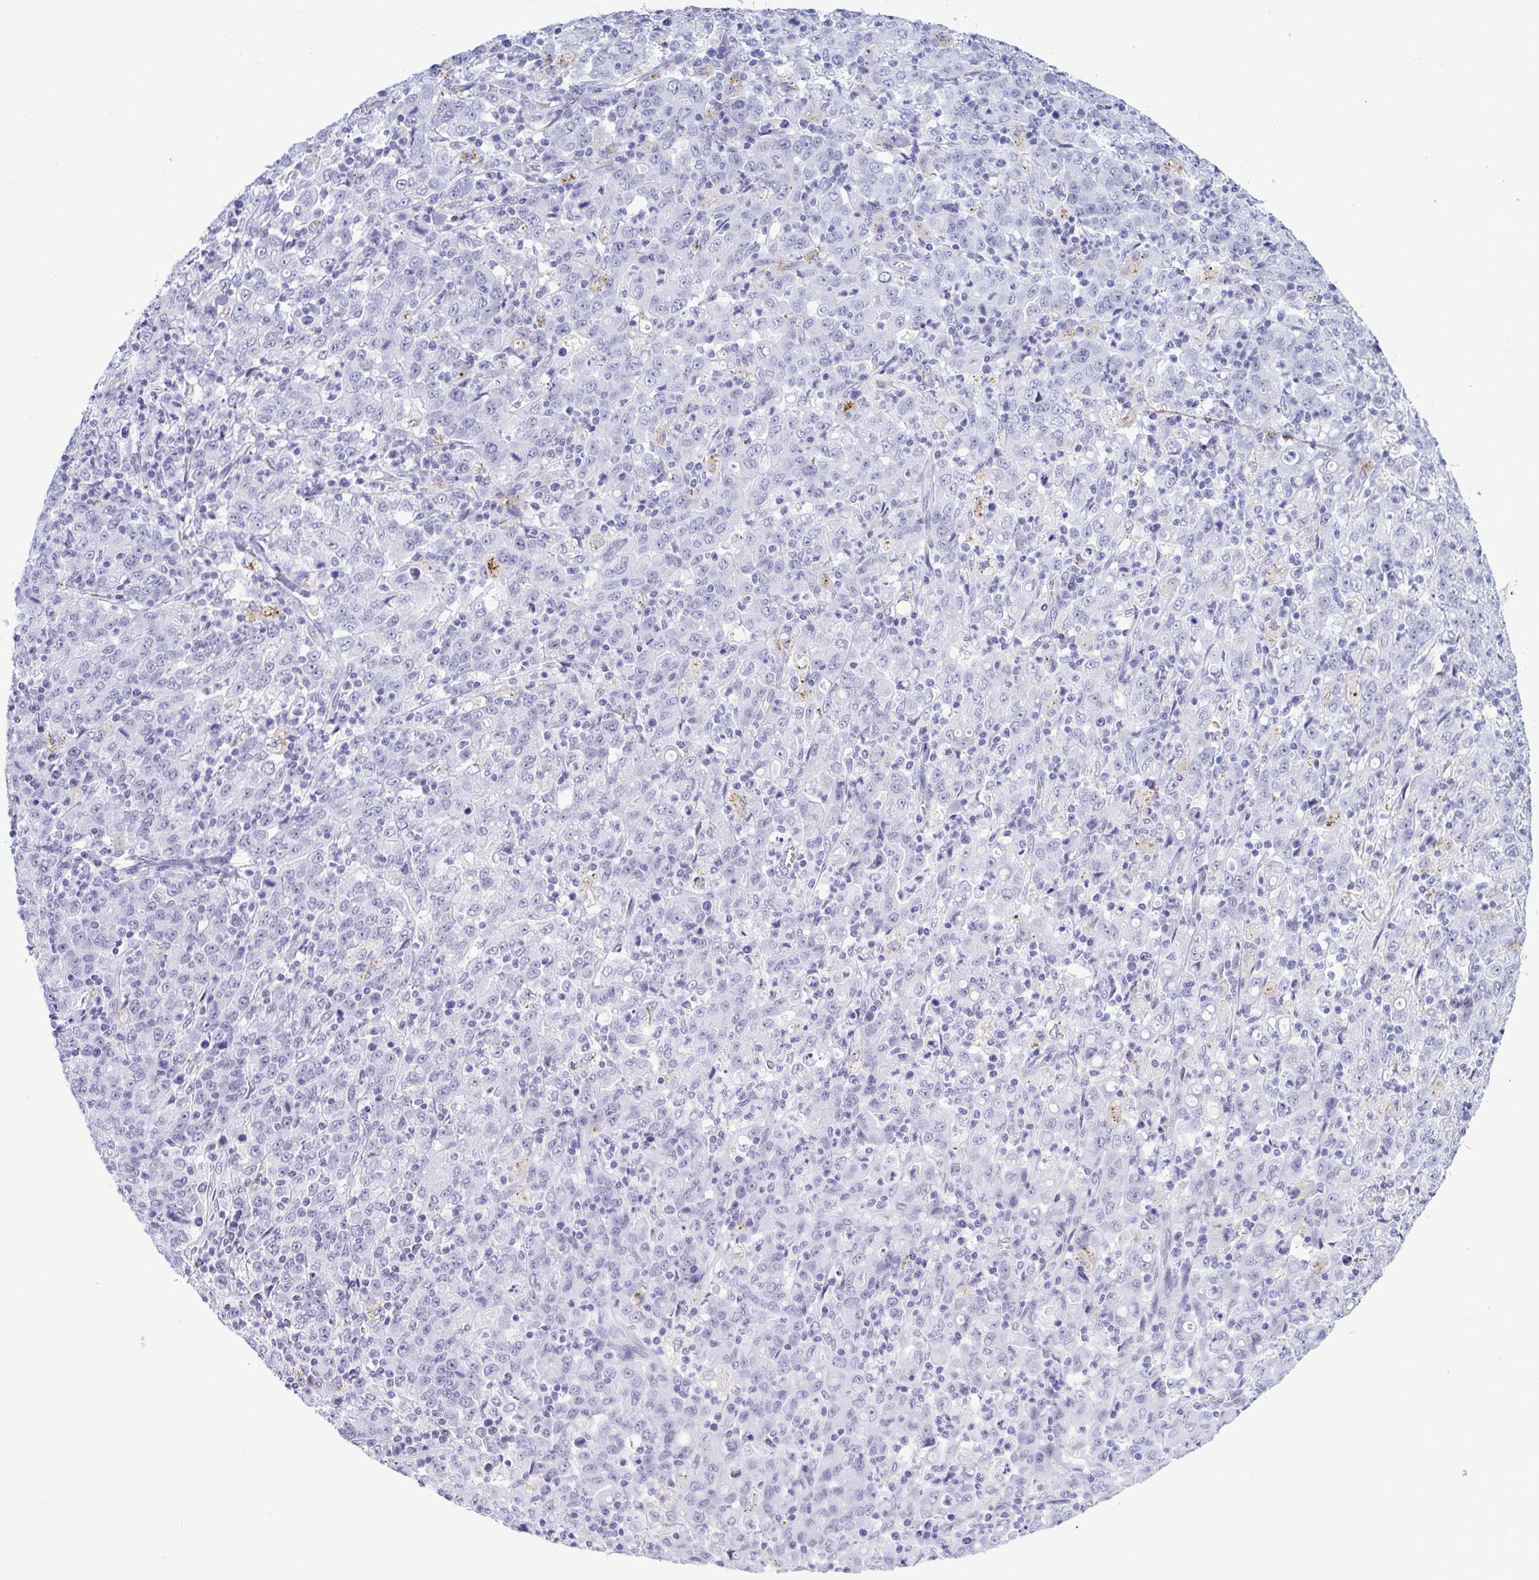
{"staining": {"intensity": "negative", "quantity": "none", "location": "none"}, "tissue": "stomach cancer", "cell_type": "Tumor cells", "image_type": "cancer", "snomed": [{"axis": "morphology", "description": "Adenocarcinoma, NOS"}, {"axis": "topography", "description": "Stomach, upper"}], "caption": "There is no significant expression in tumor cells of stomach adenocarcinoma.", "gene": "ELN", "patient": {"sex": "male", "age": 69}}